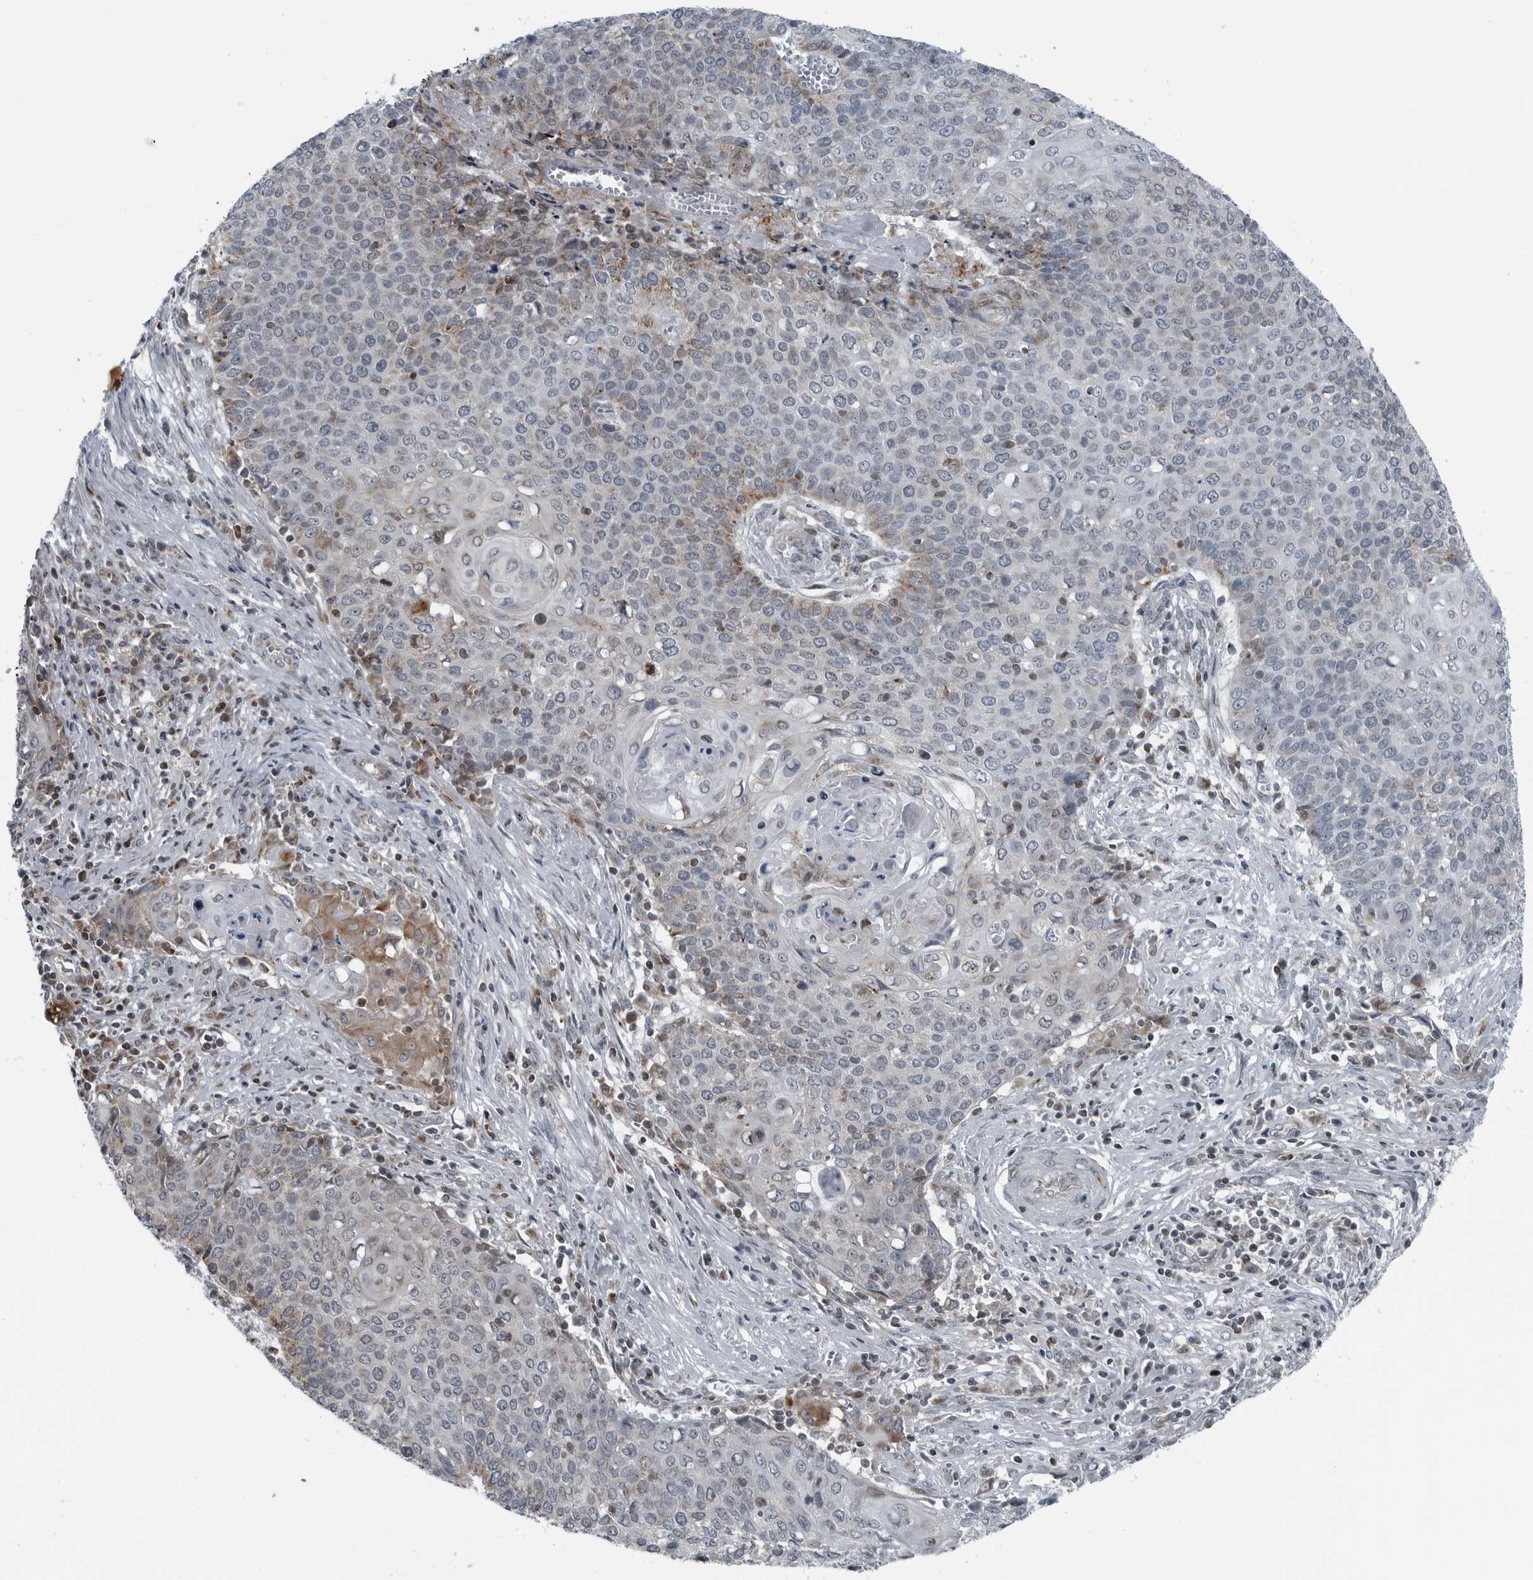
{"staining": {"intensity": "weak", "quantity": "<25%", "location": "cytoplasmic/membranous"}, "tissue": "cervical cancer", "cell_type": "Tumor cells", "image_type": "cancer", "snomed": [{"axis": "morphology", "description": "Squamous cell carcinoma, NOS"}, {"axis": "topography", "description": "Cervix"}], "caption": "Tumor cells show no significant protein expression in squamous cell carcinoma (cervical).", "gene": "GAK", "patient": {"sex": "female", "age": 39}}